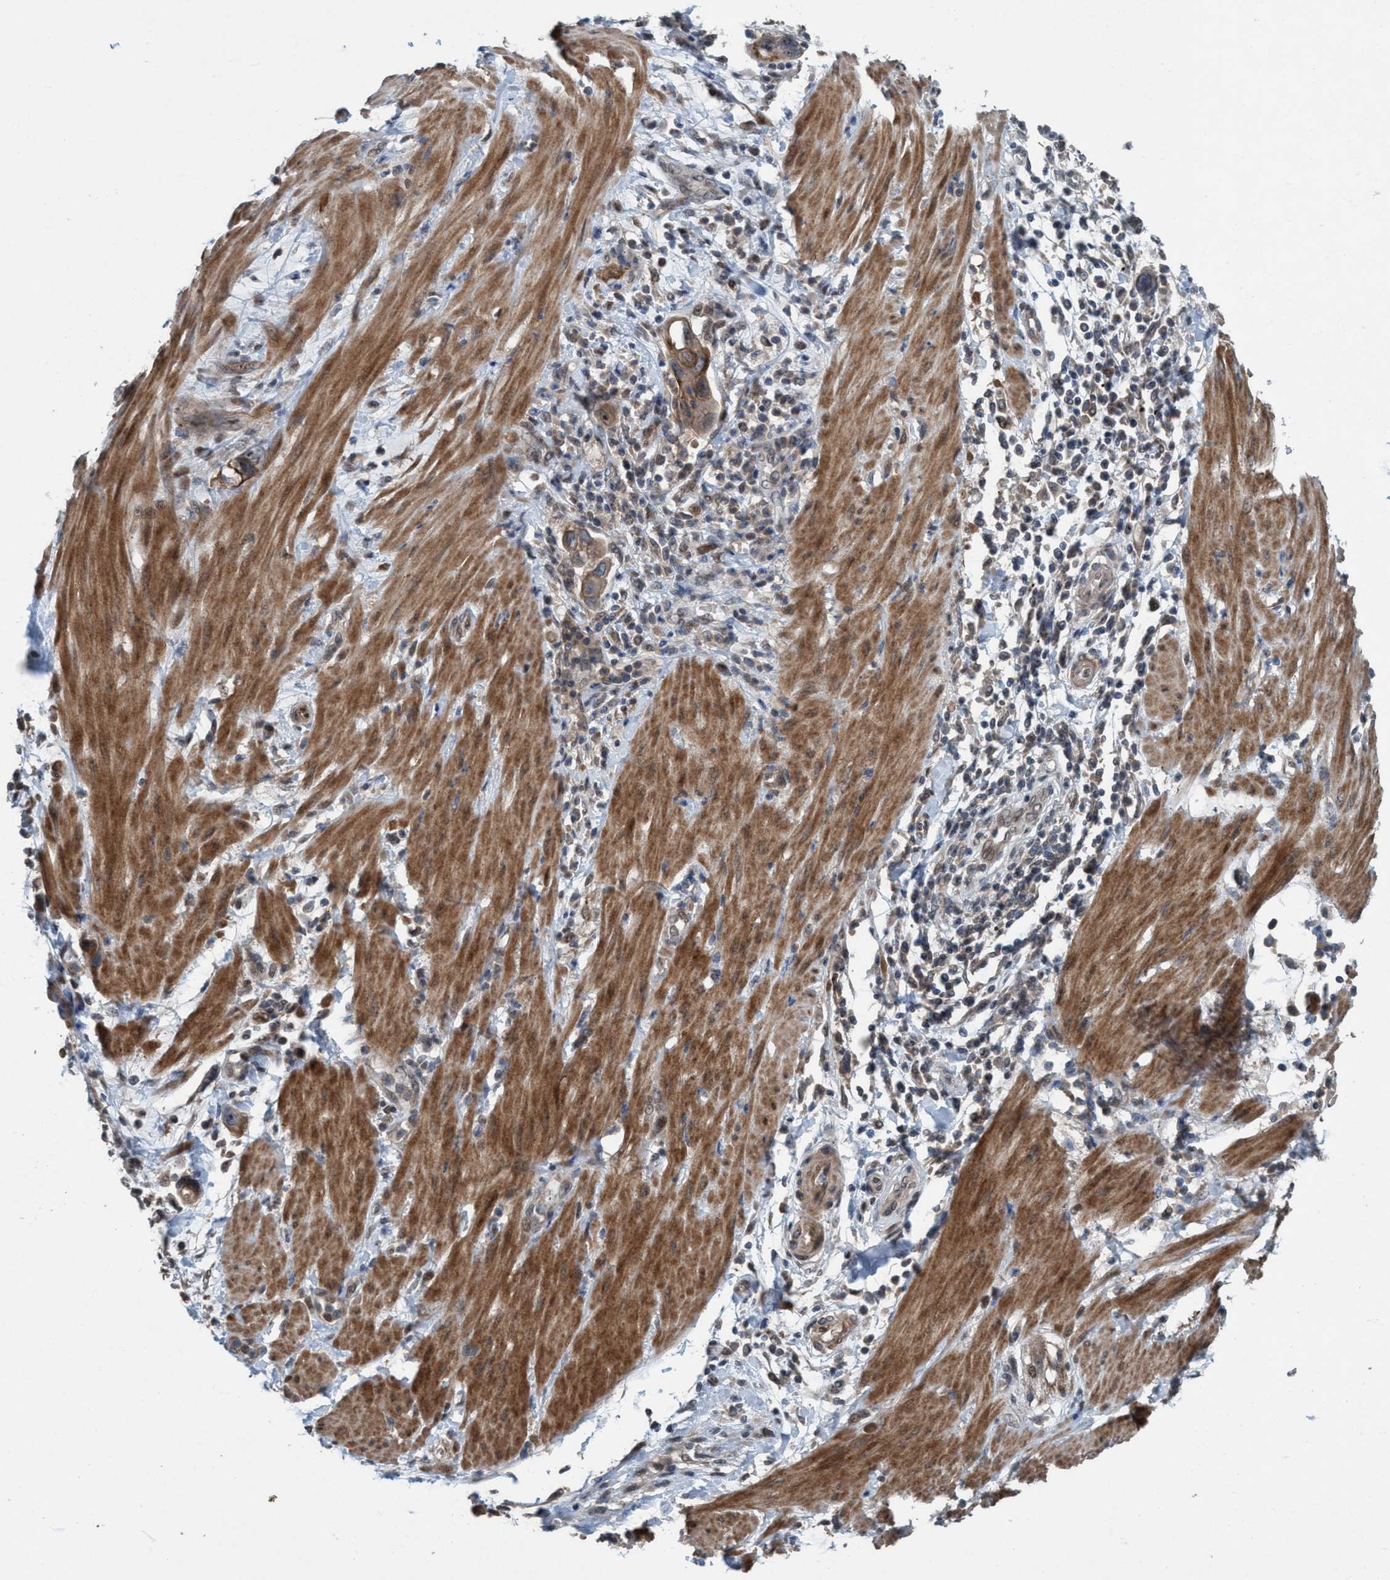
{"staining": {"intensity": "moderate", "quantity": "25%-75%", "location": "cytoplasmic/membranous,nuclear"}, "tissue": "pancreatic cancer", "cell_type": "Tumor cells", "image_type": "cancer", "snomed": [{"axis": "morphology", "description": "Adenocarcinoma, NOS"}, {"axis": "topography", "description": "Pancreas"}], "caption": "DAB (3,3'-diaminobenzidine) immunohistochemical staining of human pancreatic cancer (adenocarcinoma) reveals moderate cytoplasmic/membranous and nuclear protein expression in approximately 25%-75% of tumor cells. Immunohistochemistry (ihc) stains the protein in brown and the nuclei are stained blue.", "gene": "NISCH", "patient": {"sex": "female", "age": 70}}